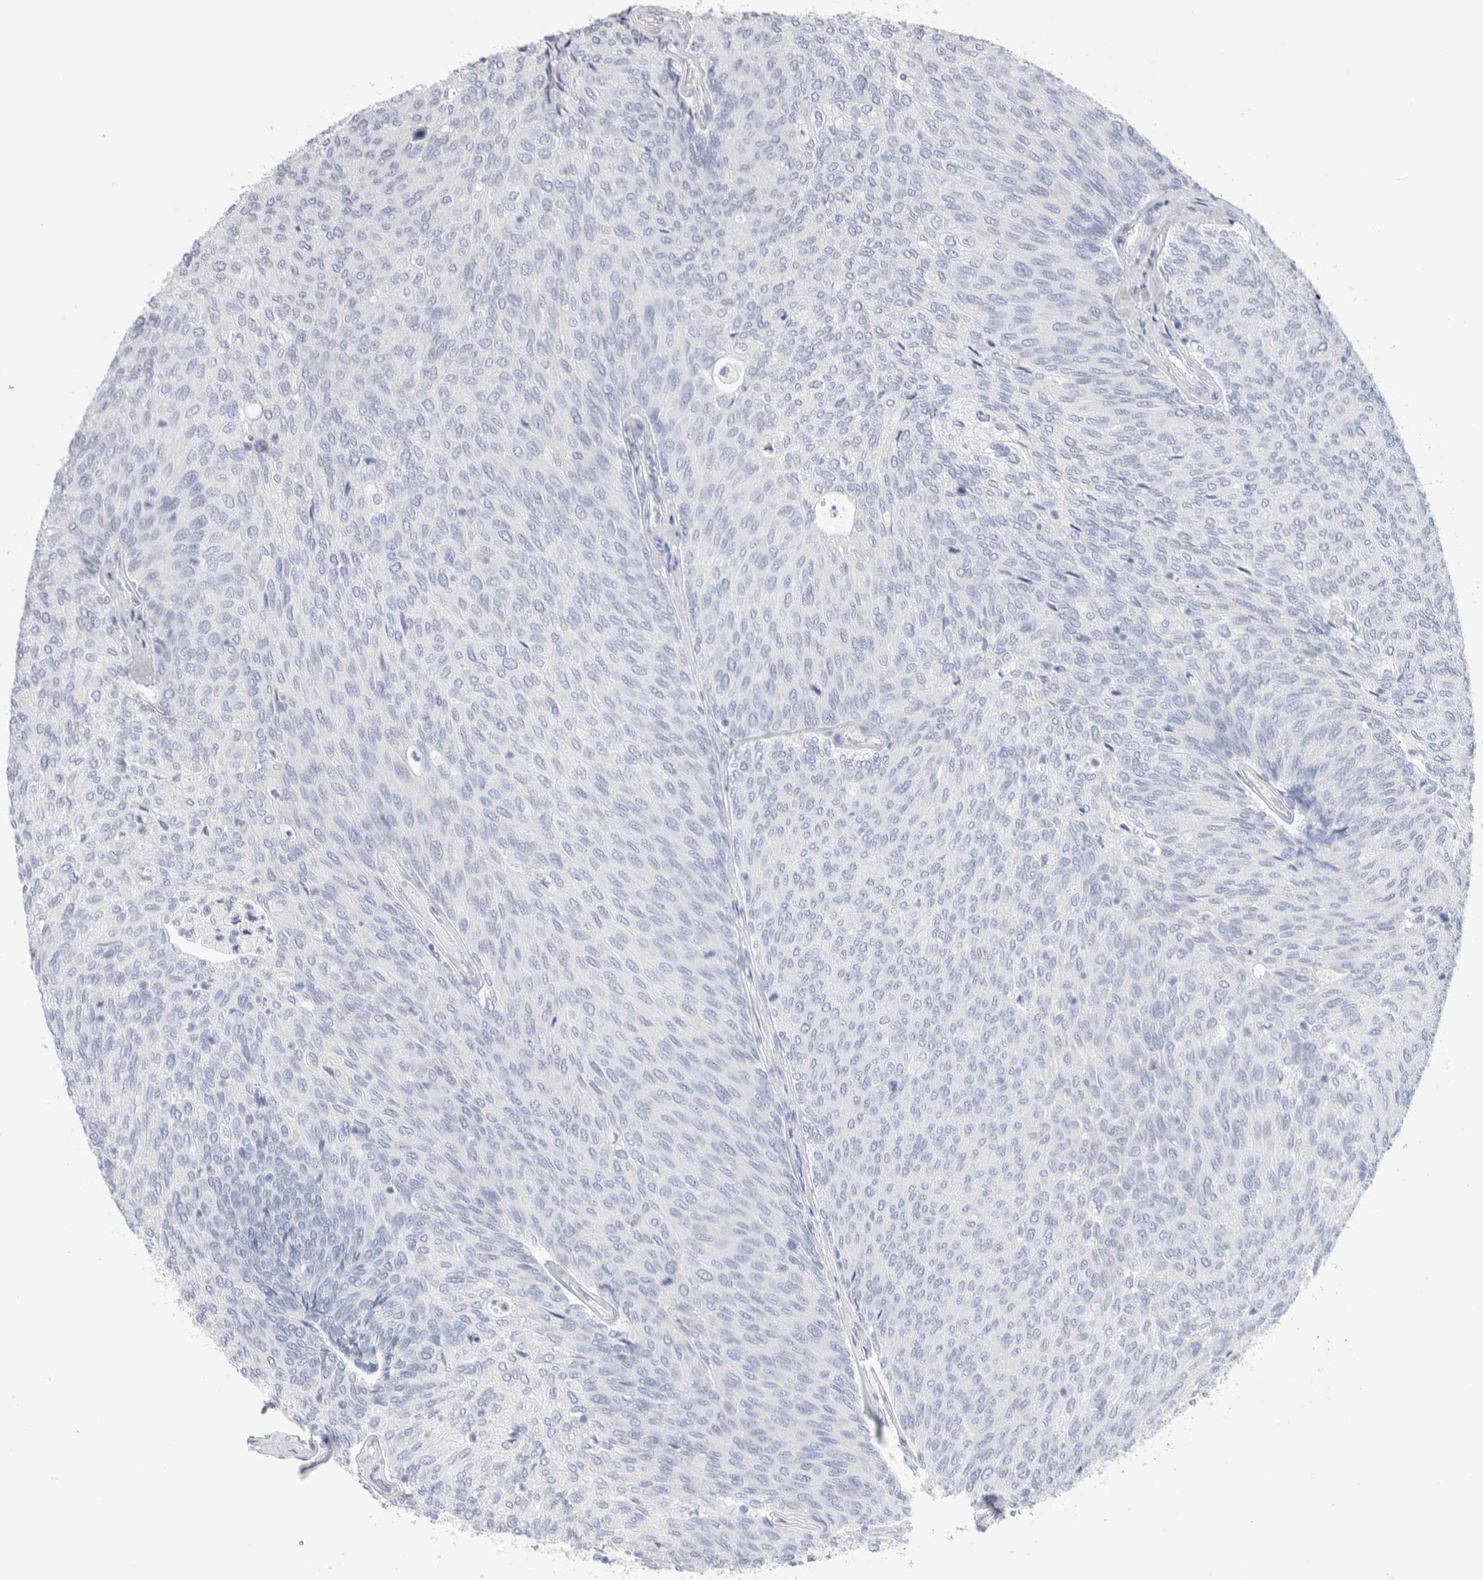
{"staining": {"intensity": "negative", "quantity": "none", "location": "none"}, "tissue": "urothelial cancer", "cell_type": "Tumor cells", "image_type": "cancer", "snomed": [{"axis": "morphology", "description": "Urothelial carcinoma, Low grade"}, {"axis": "topography", "description": "Urinary bladder"}], "caption": "DAB immunohistochemical staining of human low-grade urothelial carcinoma reveals no significant expression in tumor cells.", "gene": "GDA", "patient": {"sex": "female", "age": 79}}